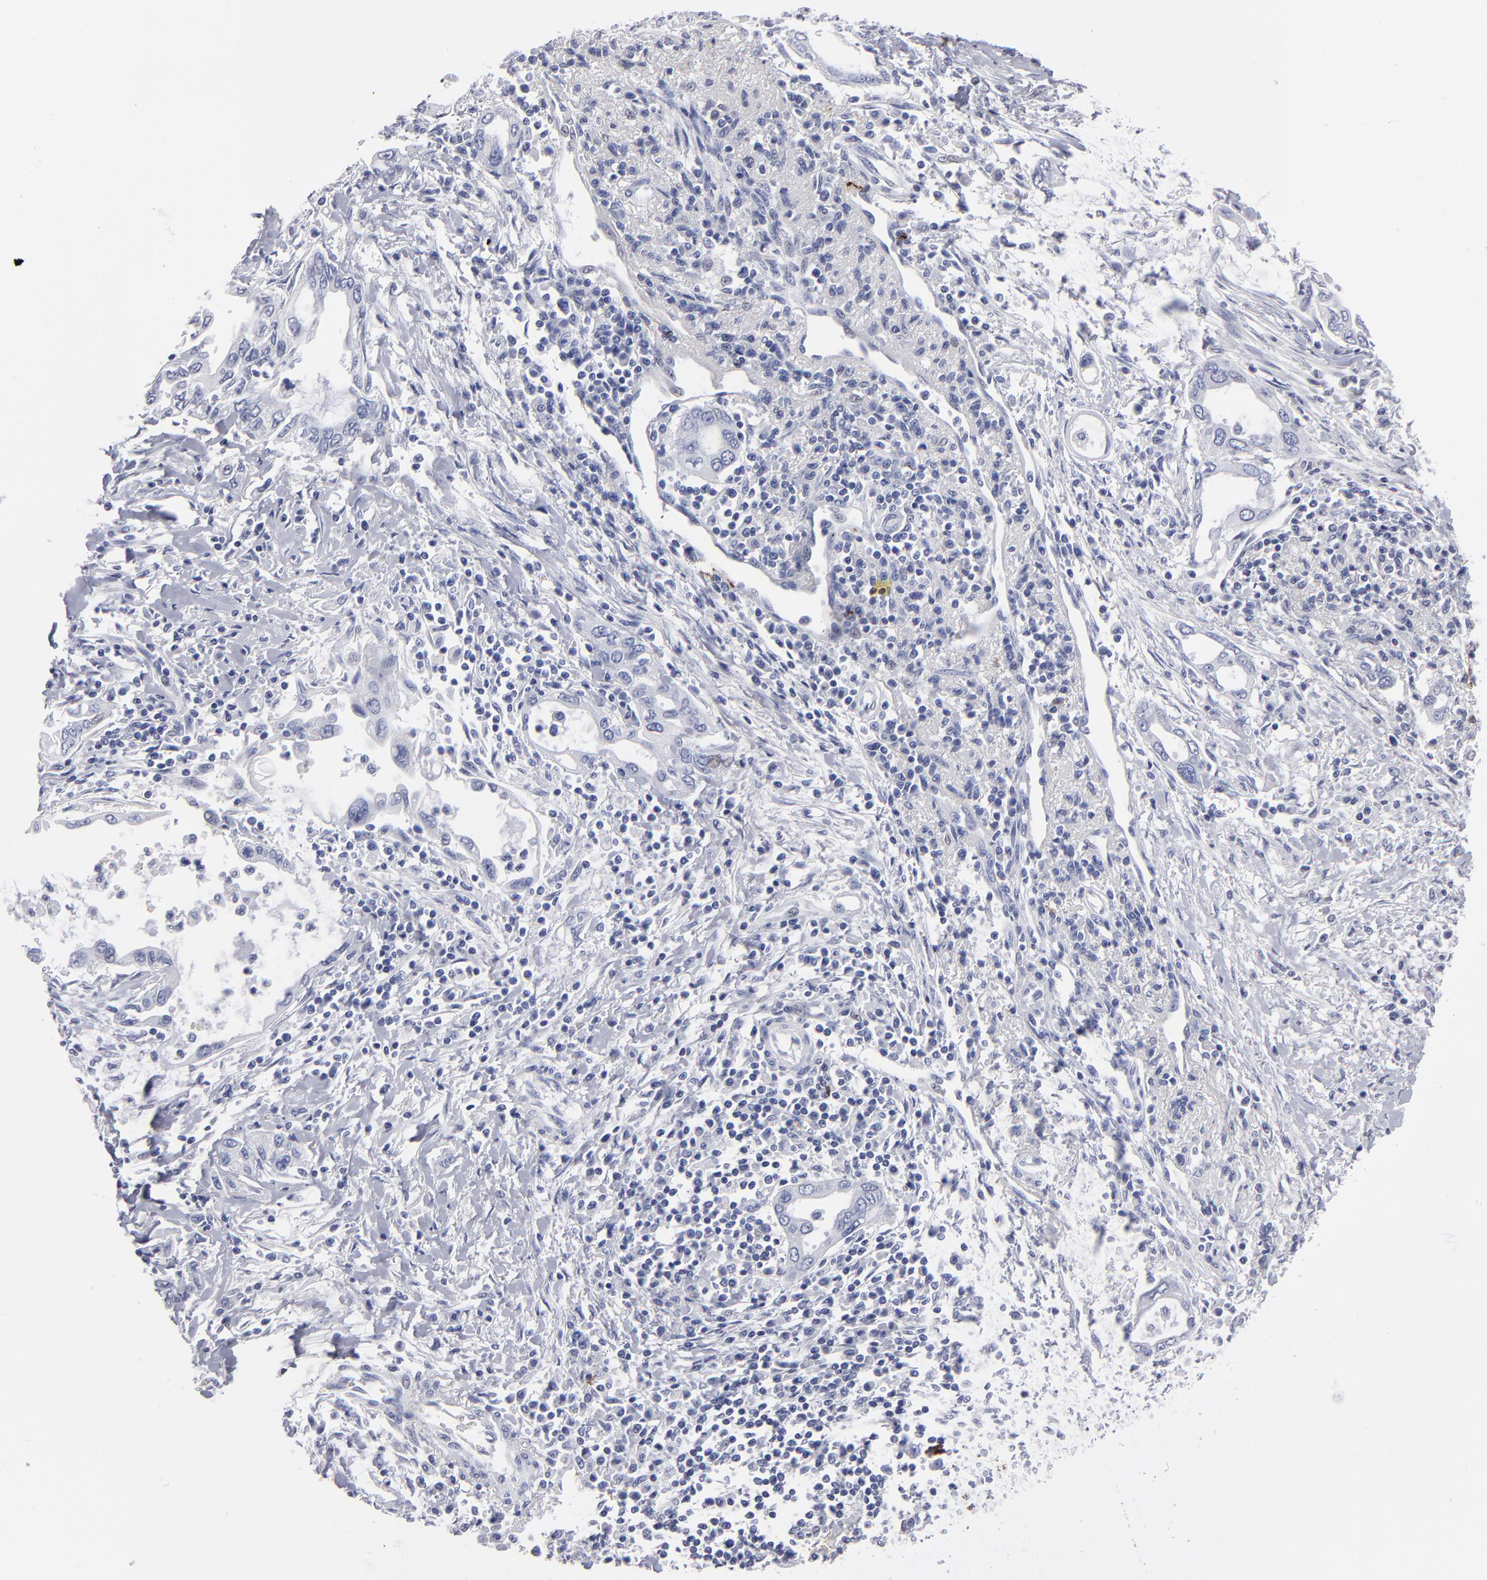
{"staining": {"intensity": "negative", "quantity": "none", "location": "none"}, "tissue": "pancreatic cancer", "cell_type": "Tumor cells", "image_type": "cancer", "snomed": [{"axis": "morphology", "description": "Adenocarcinoma, NOS"}, {"axis": "topography", "description": "Pancreas"}], "caption": "IHC micrograph of neoplastic tissue: human adenocarcinoma (pancreatic) stained with DAB (3,3'-diaminobenzidine) exhibits no significant protein staining in tumor cells. (DAB (3,3'-diaminobenzidine) immunohistochemistry (IHC) with hematoxylin counter stain).", "gene": "CADM3", "patient": {"sex": "female", "age": 57}}